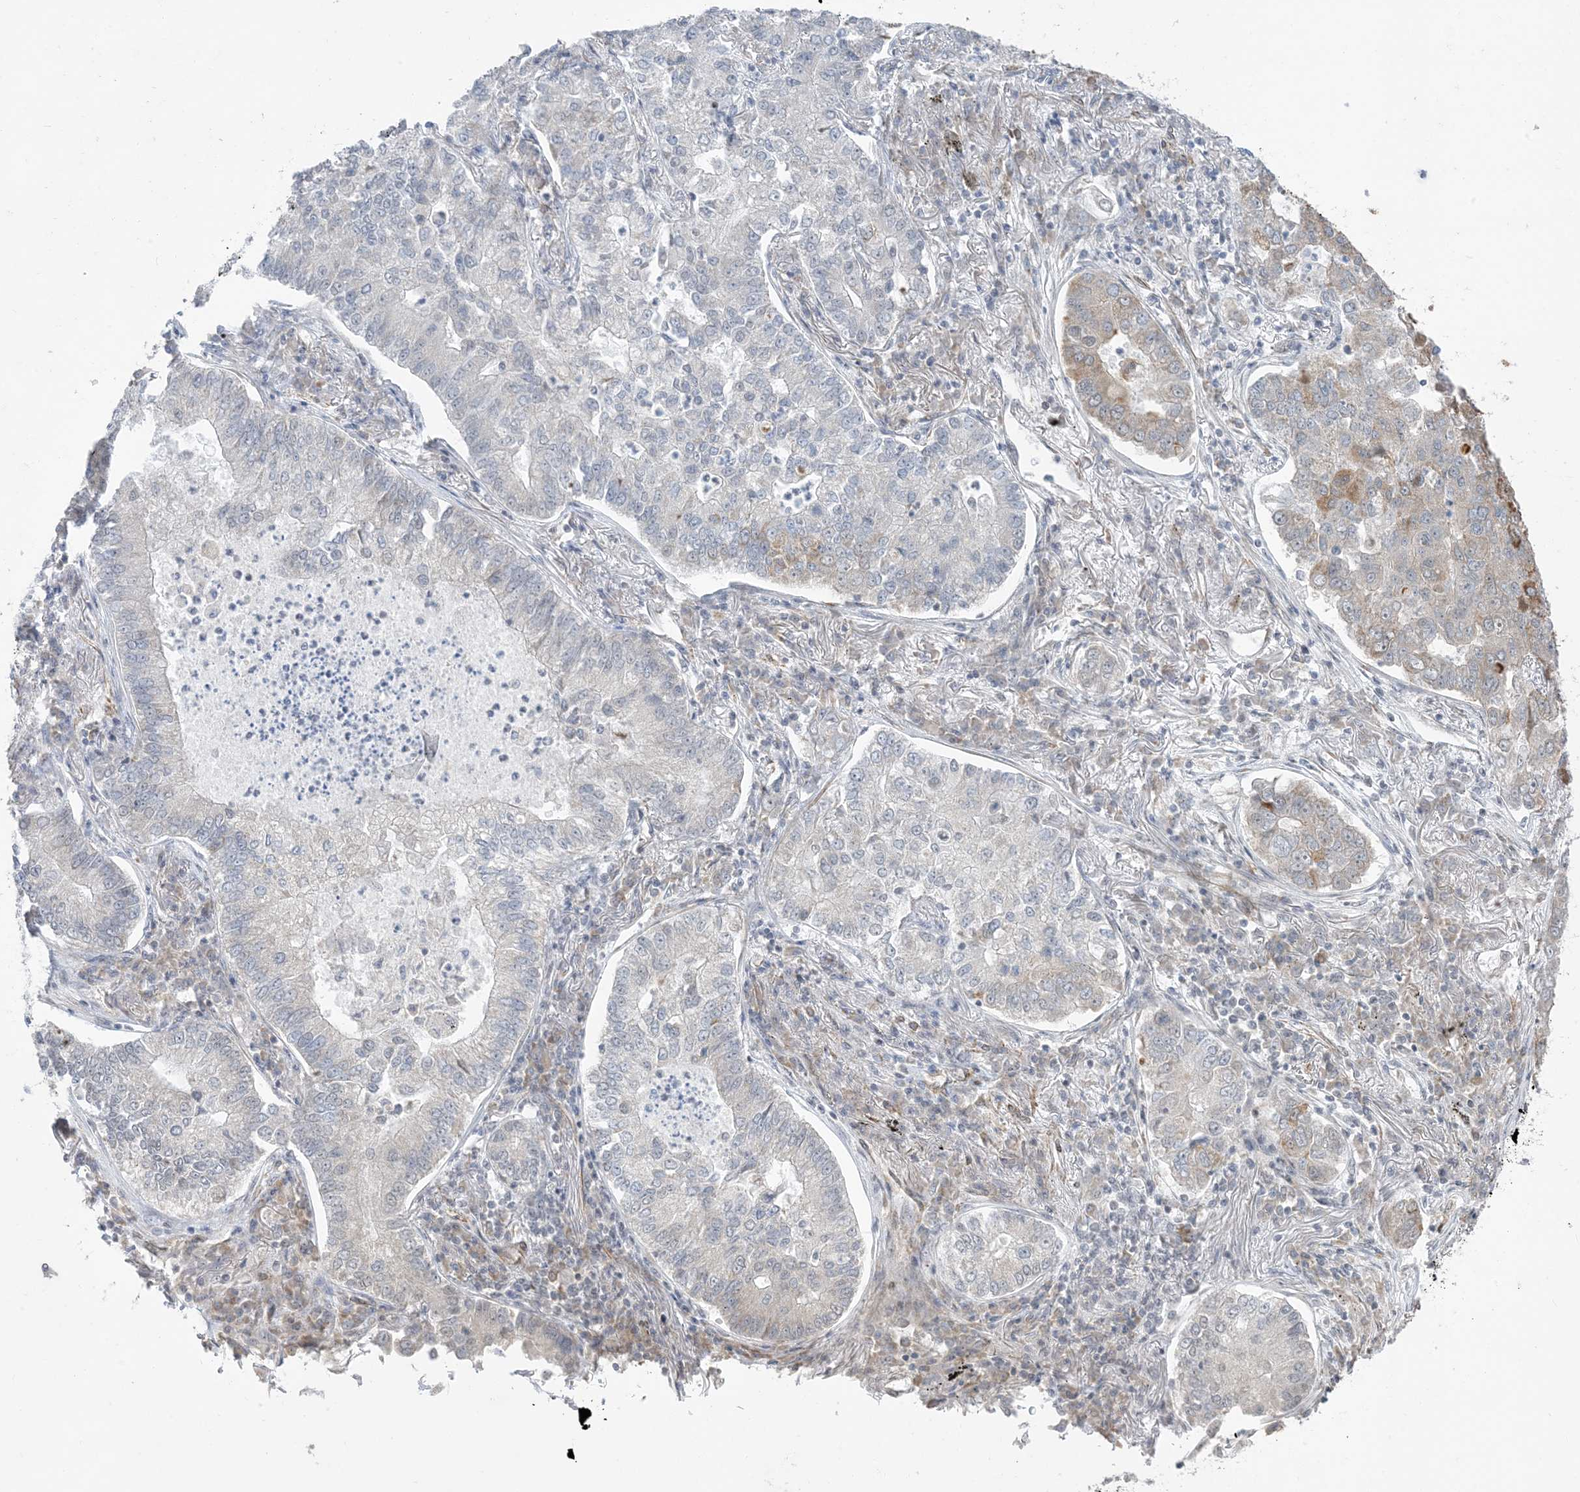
{"staining": {"intensity": "negative", "quantity": "none", "location": "none"}, "tissue": "lung cancer", "cell_type": "Tumor cells", "image_type": "cancer", "snomed": [{"axis": "morphology", "description": "Adenocarcinoma, NOS"}, {"axis": "topography", "description": "Lung"}], "caption": "DAB (3,3'-diaminobenzidine) immunohistochemical staining of lung cancer exhibits no significant staining in tumor cells. The staining was performed using DAB to visualize the protein expression in brown, while the nuclei were stained in blue with hematoxylin (Magnification: 20x).", "gene": "CHCHD4", "patient": {"sex": "male", "age": 49}}